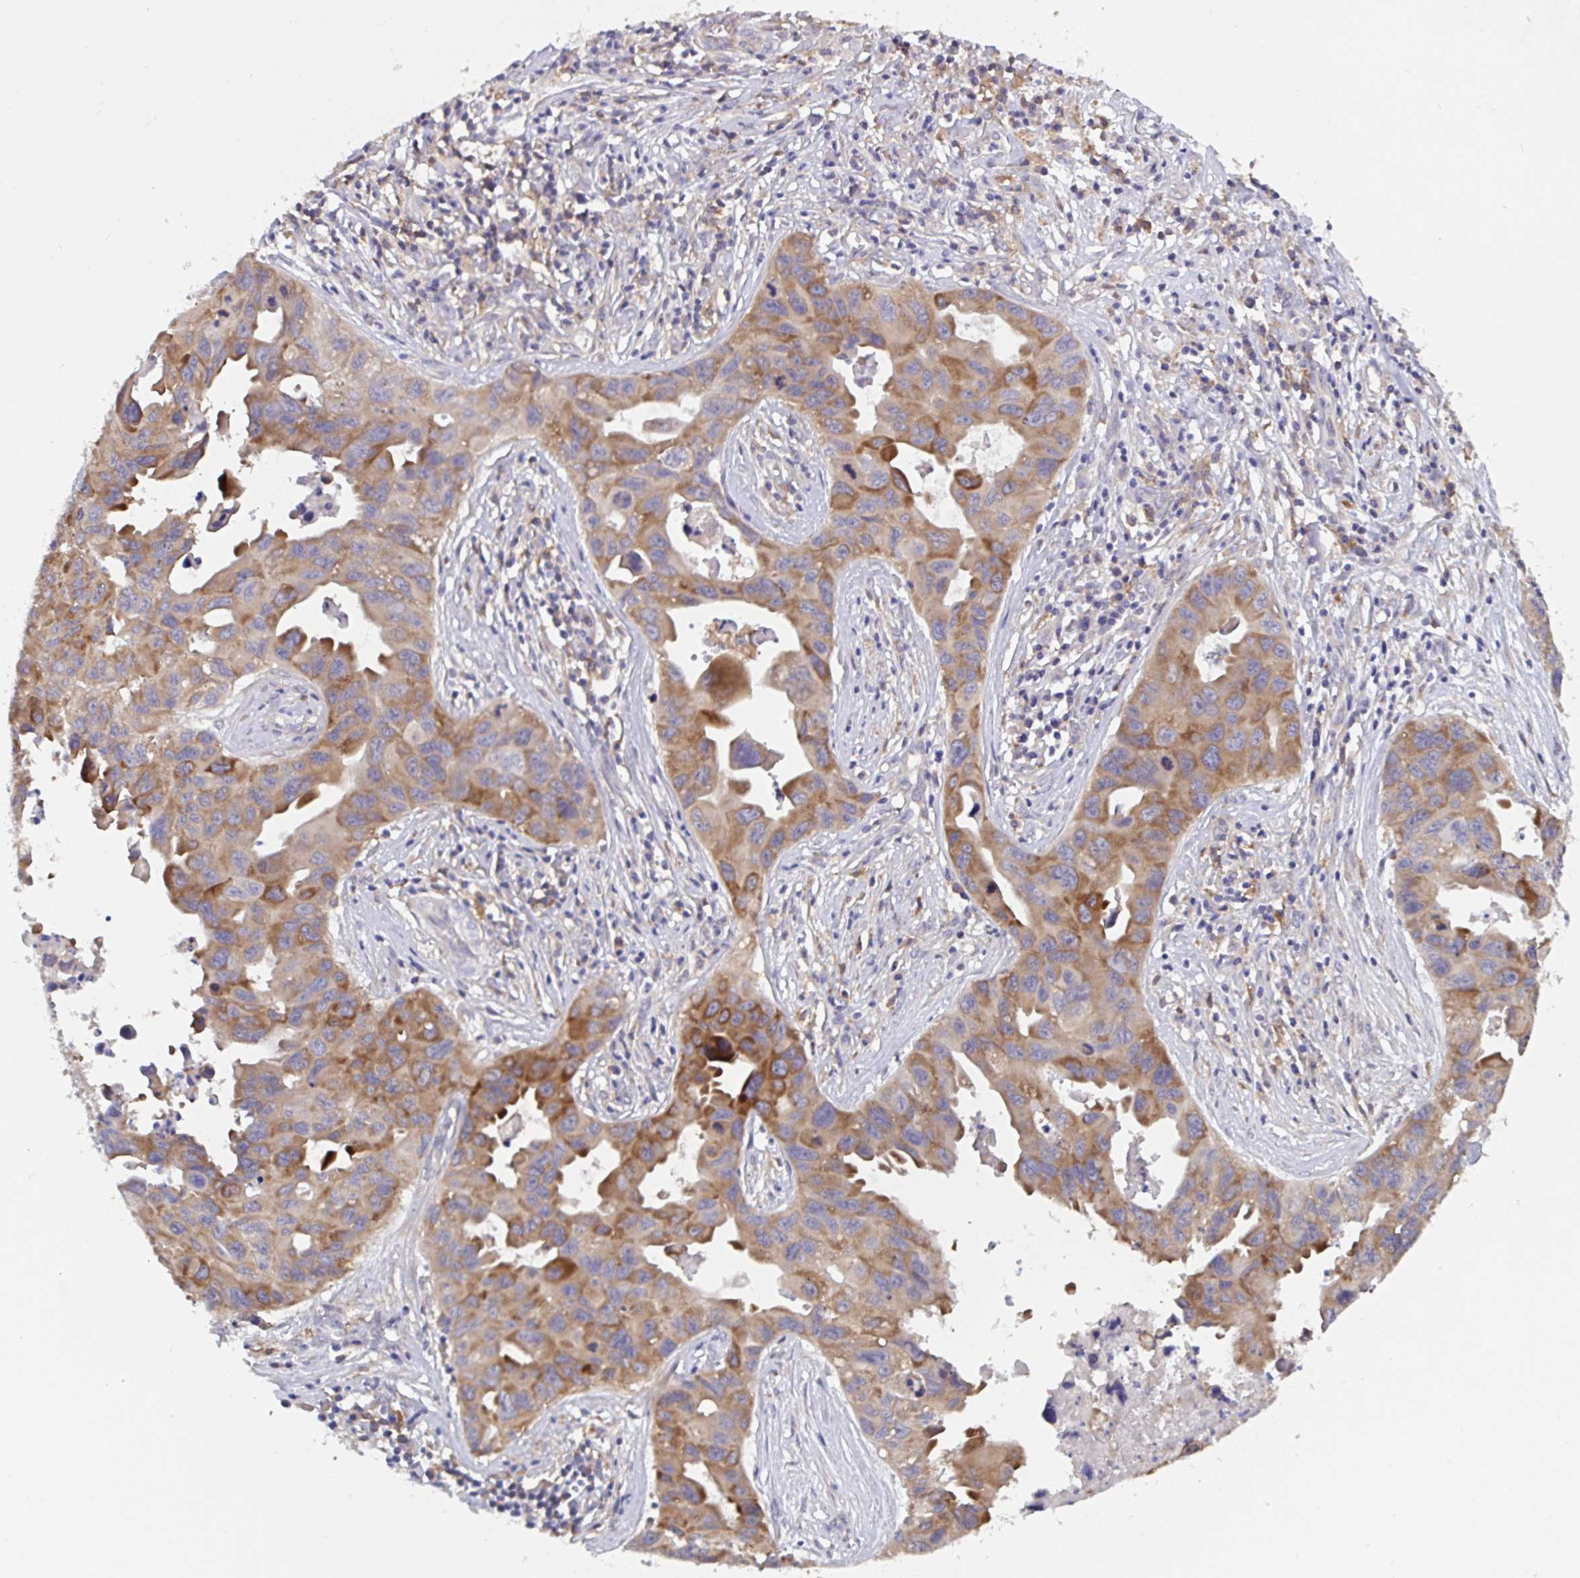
{"staining": {"intensity": "strong", "quantity": ">75%", "location": "cytoplasmic/membranous"}, "tissue": "lung cancer", "cell_type": "Tumor cells", "image_type": "cancer", "snomed": [{"axis": "morphology", "description": "Adenocarcinoma, NOS"}, {"axis": "topography", "description": "Lymph node"}, {"axis": "topography", "description": "Lung"}], "caption": "Tumor cells reveal high levels of strong cytoplasmic/membranous positivity in about >75% of cells in lung cancer.", "gene": "SNX8", "patient": {"sex": "male", "age": 64}}